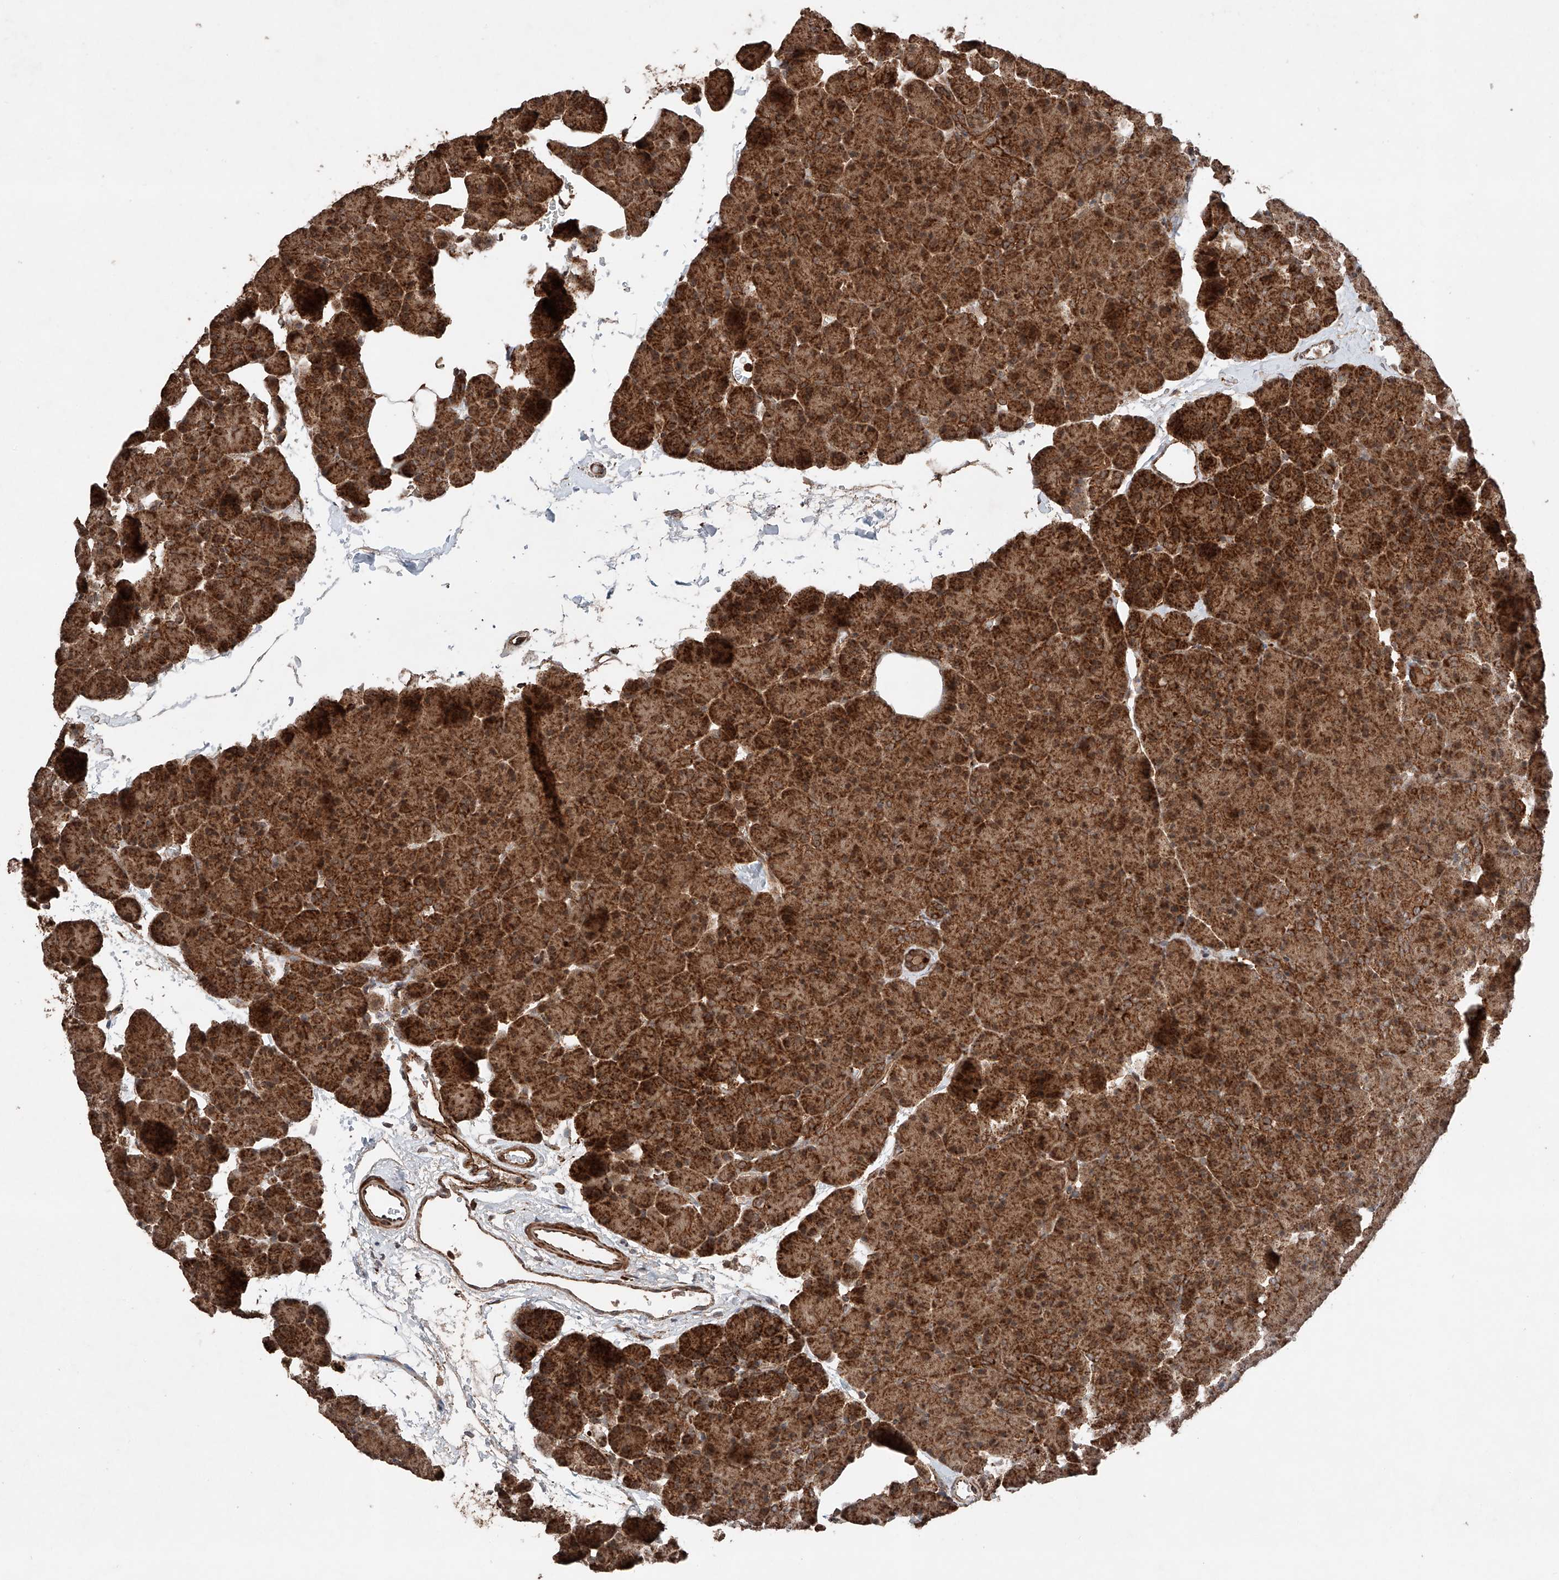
{"staining": {"intensity": "strong", "quantity": ">75%", "location": "cytoplasmic/membranous"}, "tissue": "pancreas", "cell_type": "Exocrine glandular cells", "image_type": "normal", "snomed": [{"axis": "morphology", "description": "Normal tissue, NOS"}, {"axis": "morphology", "description": "Carcinoid, malignant, NOS"}, {"axis": "topography", "description": "Pancreas"}], "caption": "A brown stain shows strong cytoplasmic/membranous expression of a protein in exocrine glandular cells of benign pancreas. The protein of interest is shown in brown color, while the nuclei are stained blue.", "gene": "ZSCAN29", "patient": {"sex": "female", "age": 35}}